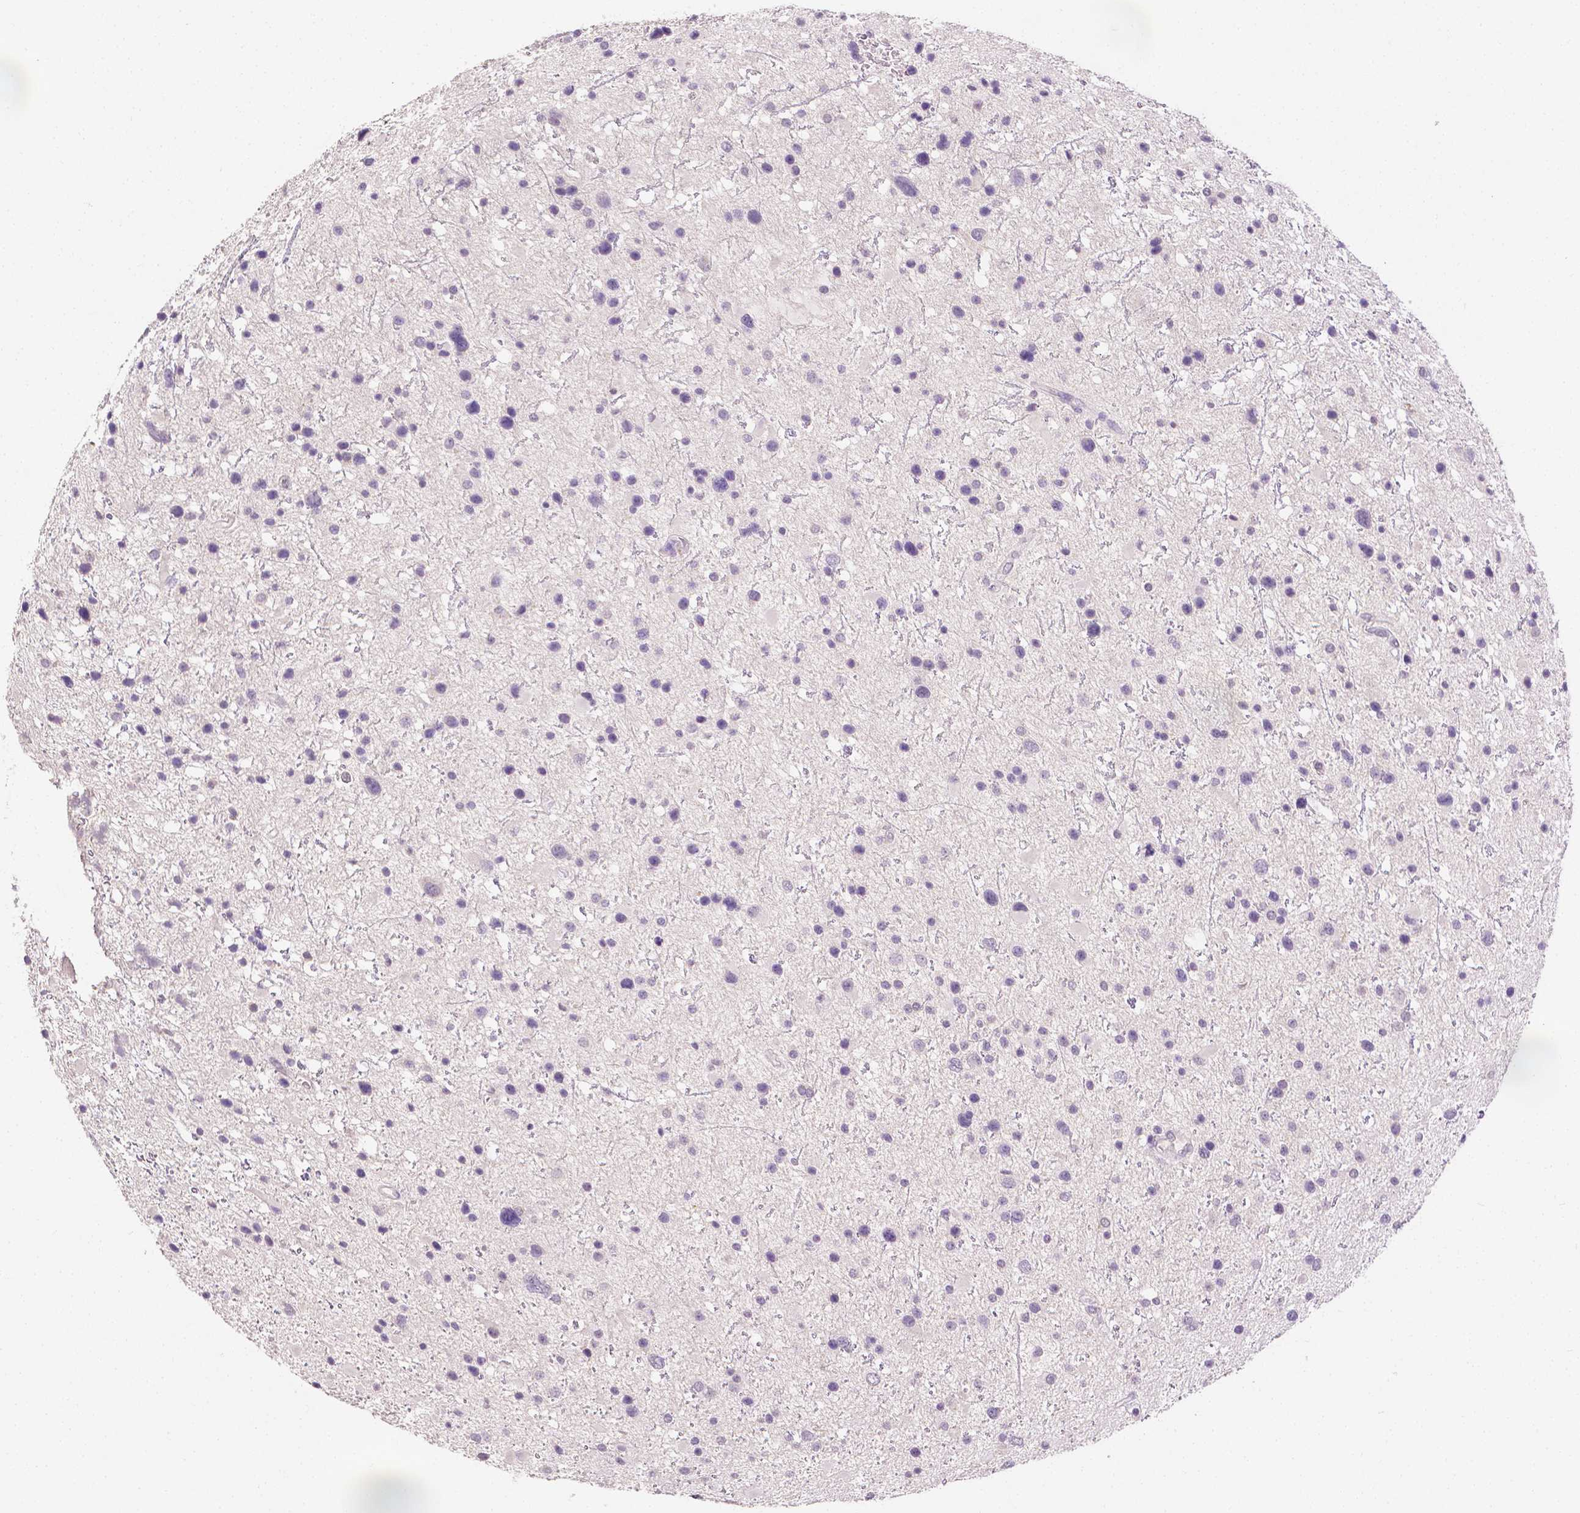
{"staining": {"intensity": "negative", "quantity": "none", "location": "none"}, "tissue": "glioma", "cell_type": "Tumor cells", "image_type": "cancer", "snomed": [{"axis": "morphology", "description": "Glioma, malignant, Low grade"}, {"axis": "topography", "description": "Brain"}], "caption": "Immunohistochemistry (IHC) histopathology image of neoplastic tissue: malignant low-grade glioma stained with DAB shows no significant protein positivity in tumor cells.", "gene": "TGM1", "patient": {"sex": "female", "age": 32}}